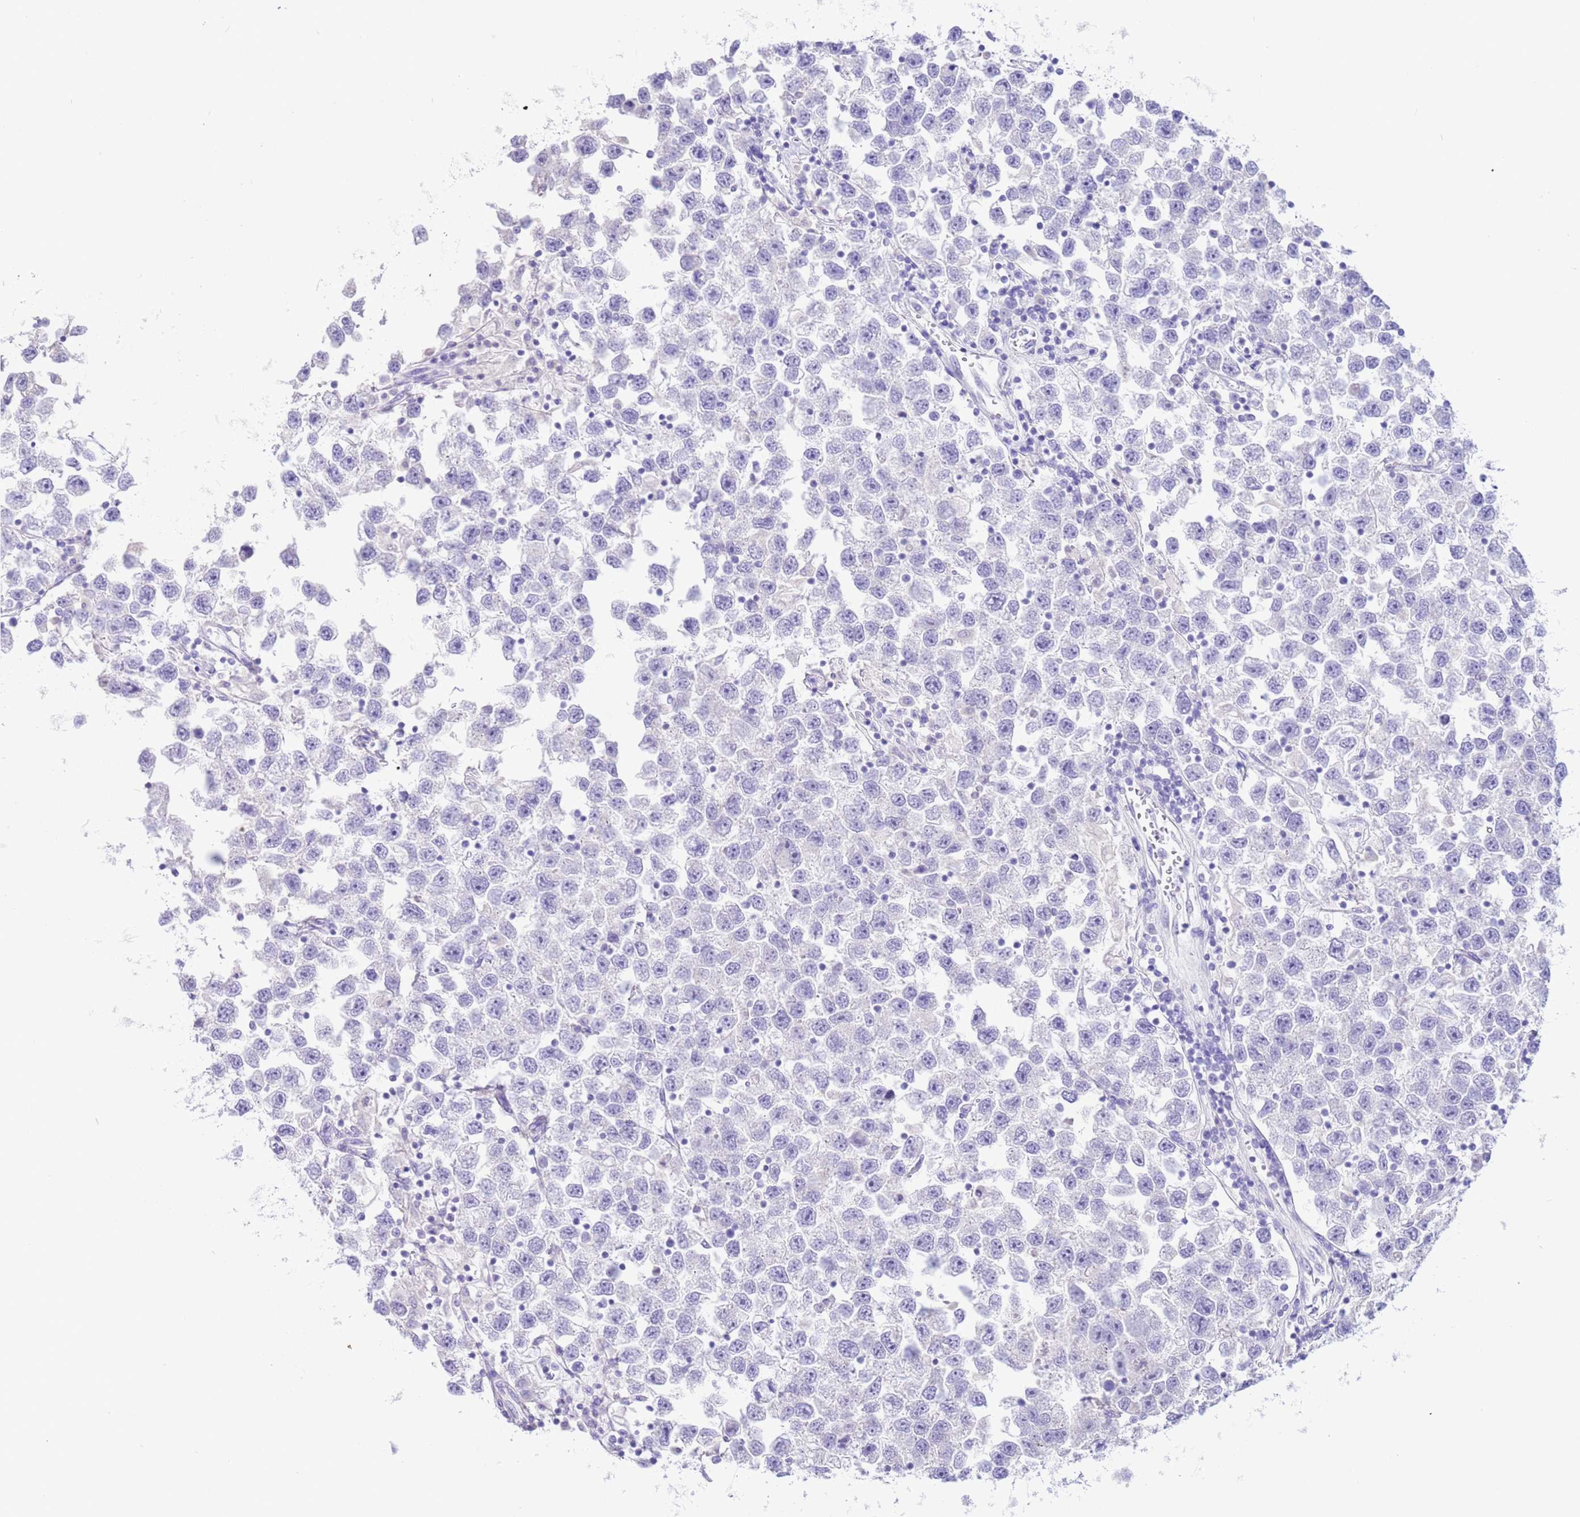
{"staining": {"intensity": "negative", "quantity": "none", "location": "none"}, "tissue": "testis cancer", "cell_type": "Tumor cells", "image_type": "cancer", "snomed": [{"axis": "morphology", "description": "Seminoma, NOS"}, {"axis": "topography", "description": "Testis"}], "caption": "DAB immunohistochemical staining of human testis seminoma exhibits no significant staining in tumor cells.", "gene": "CPB1", "patient": {"sex": "male", "age": 26}}